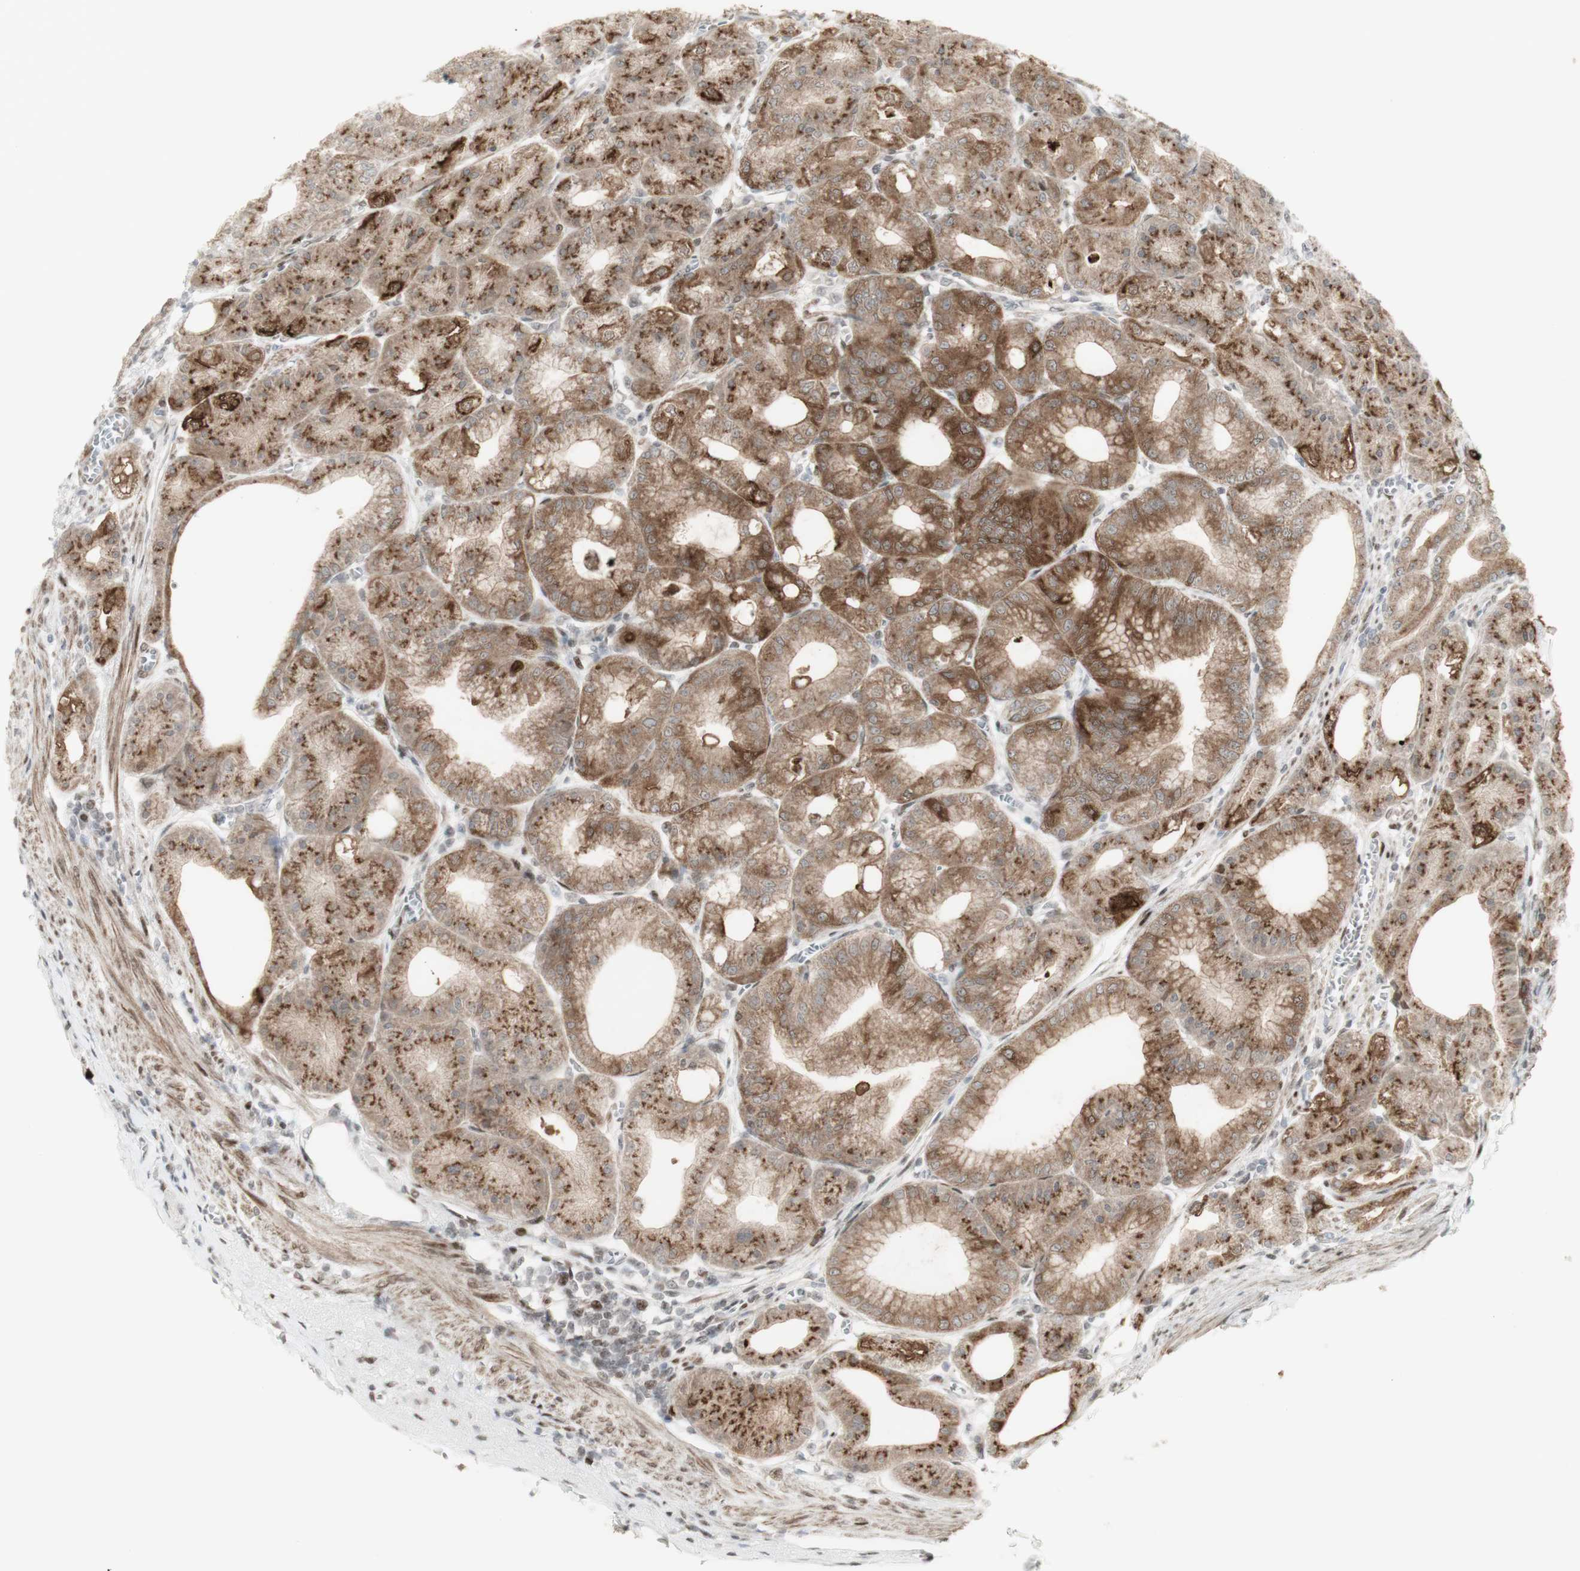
{"staining": {"intensity": "strong", "quantity": ">75%", "location": "cytoplasmic/membranous"}, "tissue": "stomach", "cell_type": "Glandular cells", "image_type": "normal", "snomed": [{"axis": "morphology", "description": "Normal tissue, NOS"}, {"axis": "topography", "description": "Stomach, lower"}], "caption": "A high-resolution photomicrograph shows immunohistochemistry staining of normal stomach, which exhibits strong cytoplasmic/membranous expression in about >75% of glandular cells. The staining is performed using DAB brown chromogen to label protein expression. The nuclei are counter-stained blue using hematoxylin.", "gene": "C1orf116", "patient": {"sex": "male", "age": 71}}